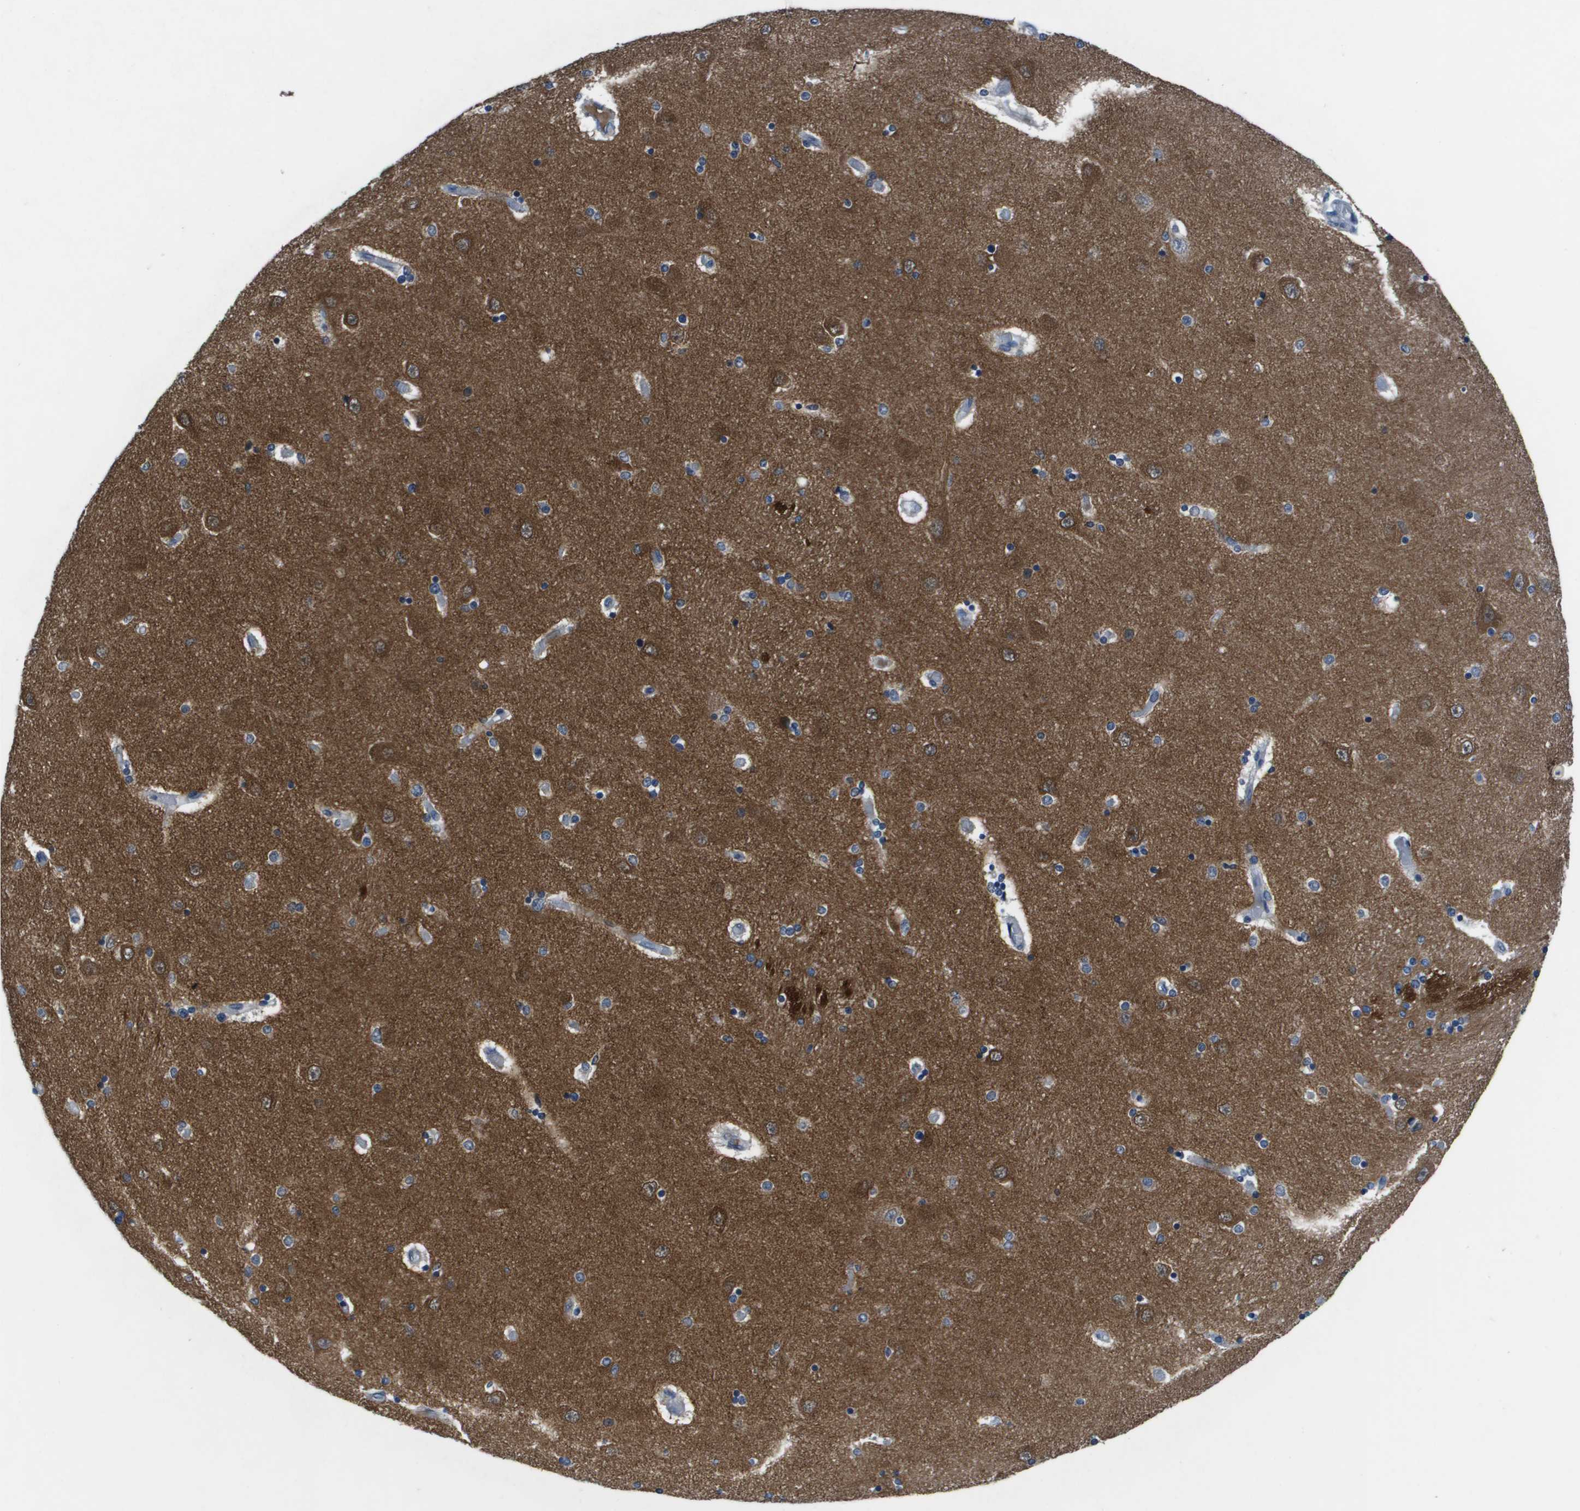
{"staining": {"intensity": "negative", "quantity": "none", "location": "none"}, "tissue": "hippocampus", "cell_type": "Glial cells", "image_type": "normal", "snomed": [{"axis": "morphology", "description": "Normal tissue, NOS"}, {"axis": "topography", "description": "Hippocampus"}], "caption": "Human hippocampus stained for a protein using immunohistochemistry exhibits no positivity in glial cells.", "gene": "NCS1", "patient": {"sex": "female", "age": 54}}